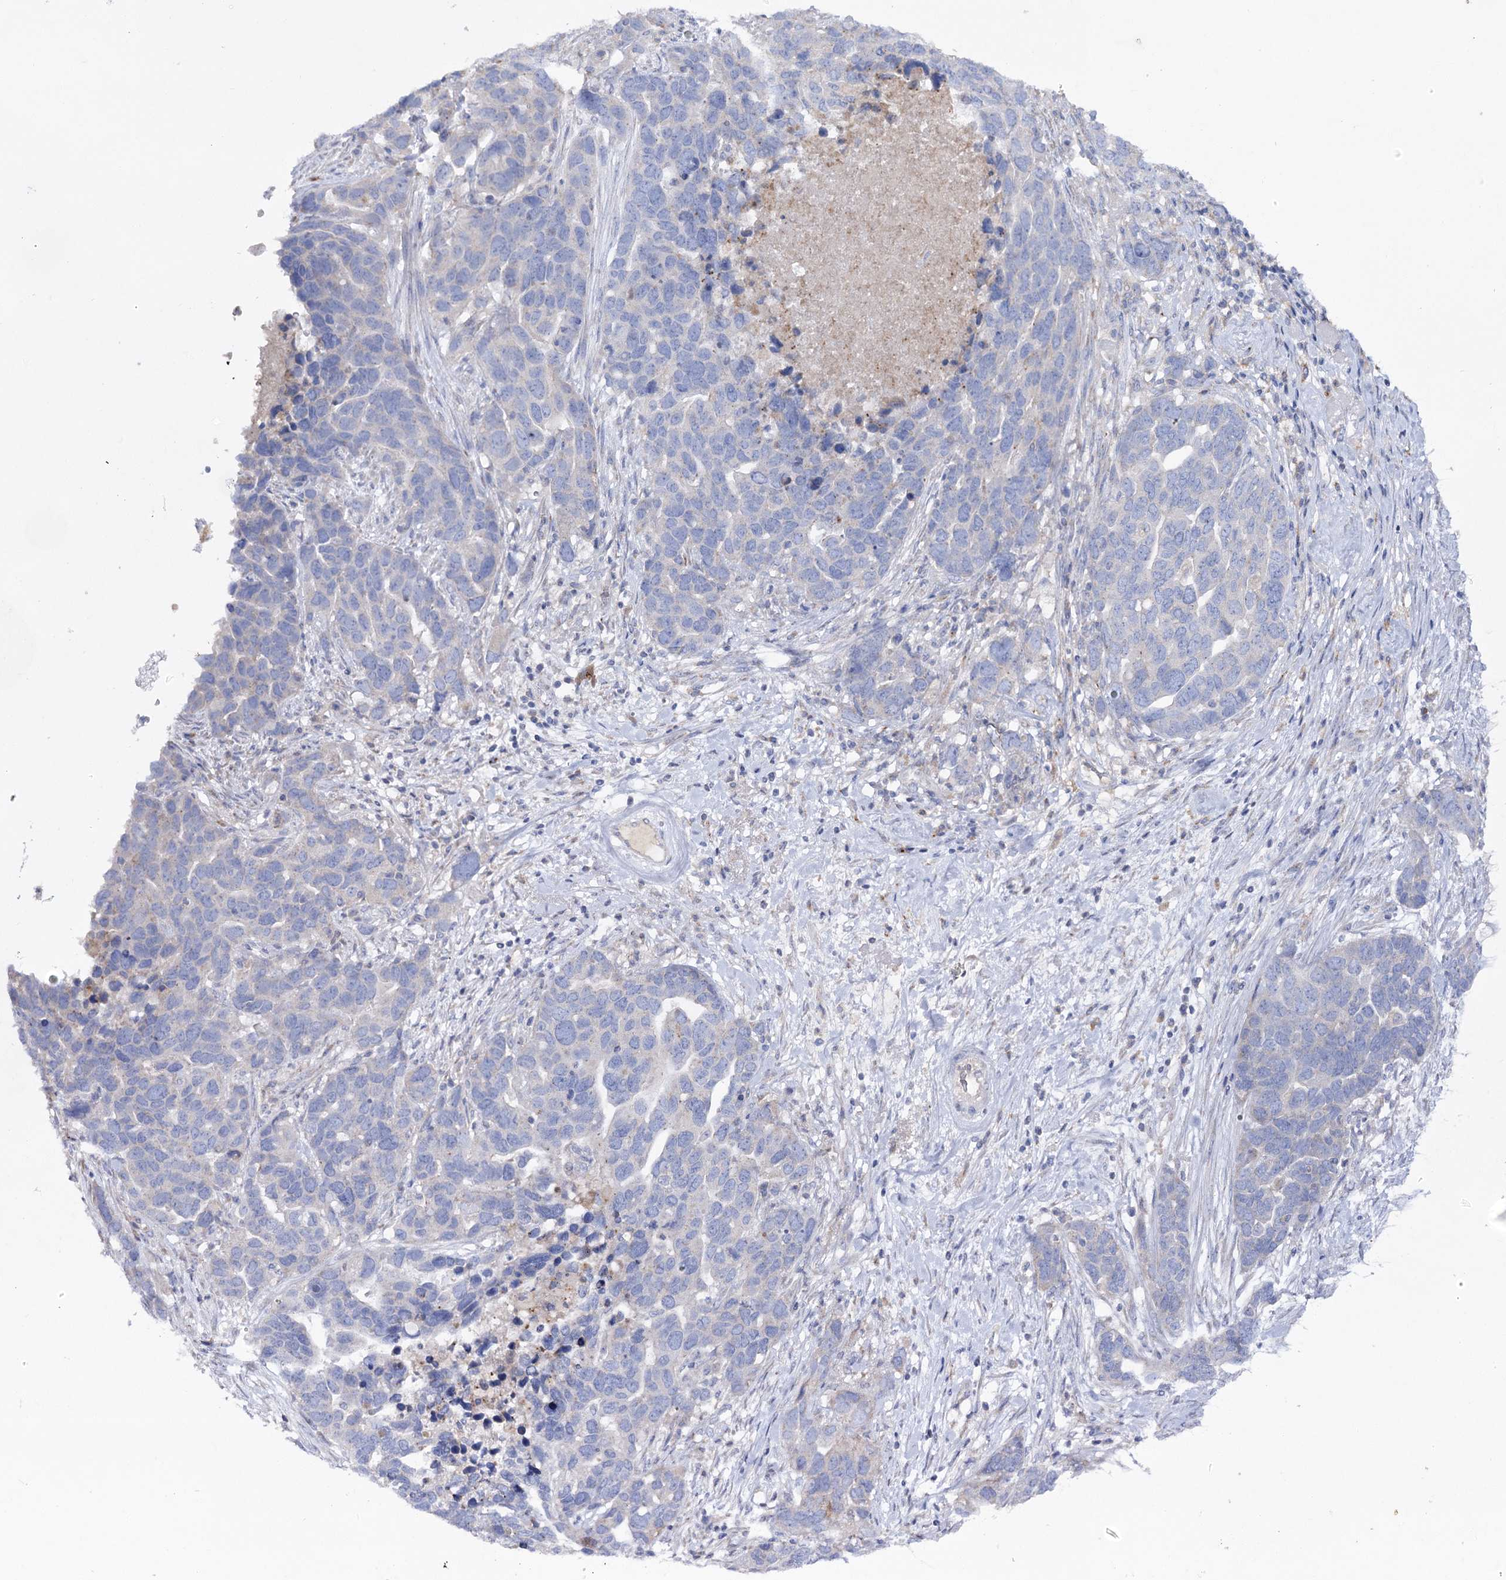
{"staining": {"intensity": "negative", "quantity": "none", "location": "none"}, "tissue": "ovarian cancer", "cell_type": "Tumor cells", "image_type": "cancer", "snomed": [{"axis": "morphology", "description": "Cystadenocarcinoma, serous, NOS"}, {"axis": "topography", "description": "Ovary"}], "caption": "Tumor cells are negative for brown protein staining in serous cystadenocarcinoma (ovarian).", "gene": "NAGLU", "patient": {"sex": "female", "age": 54}}